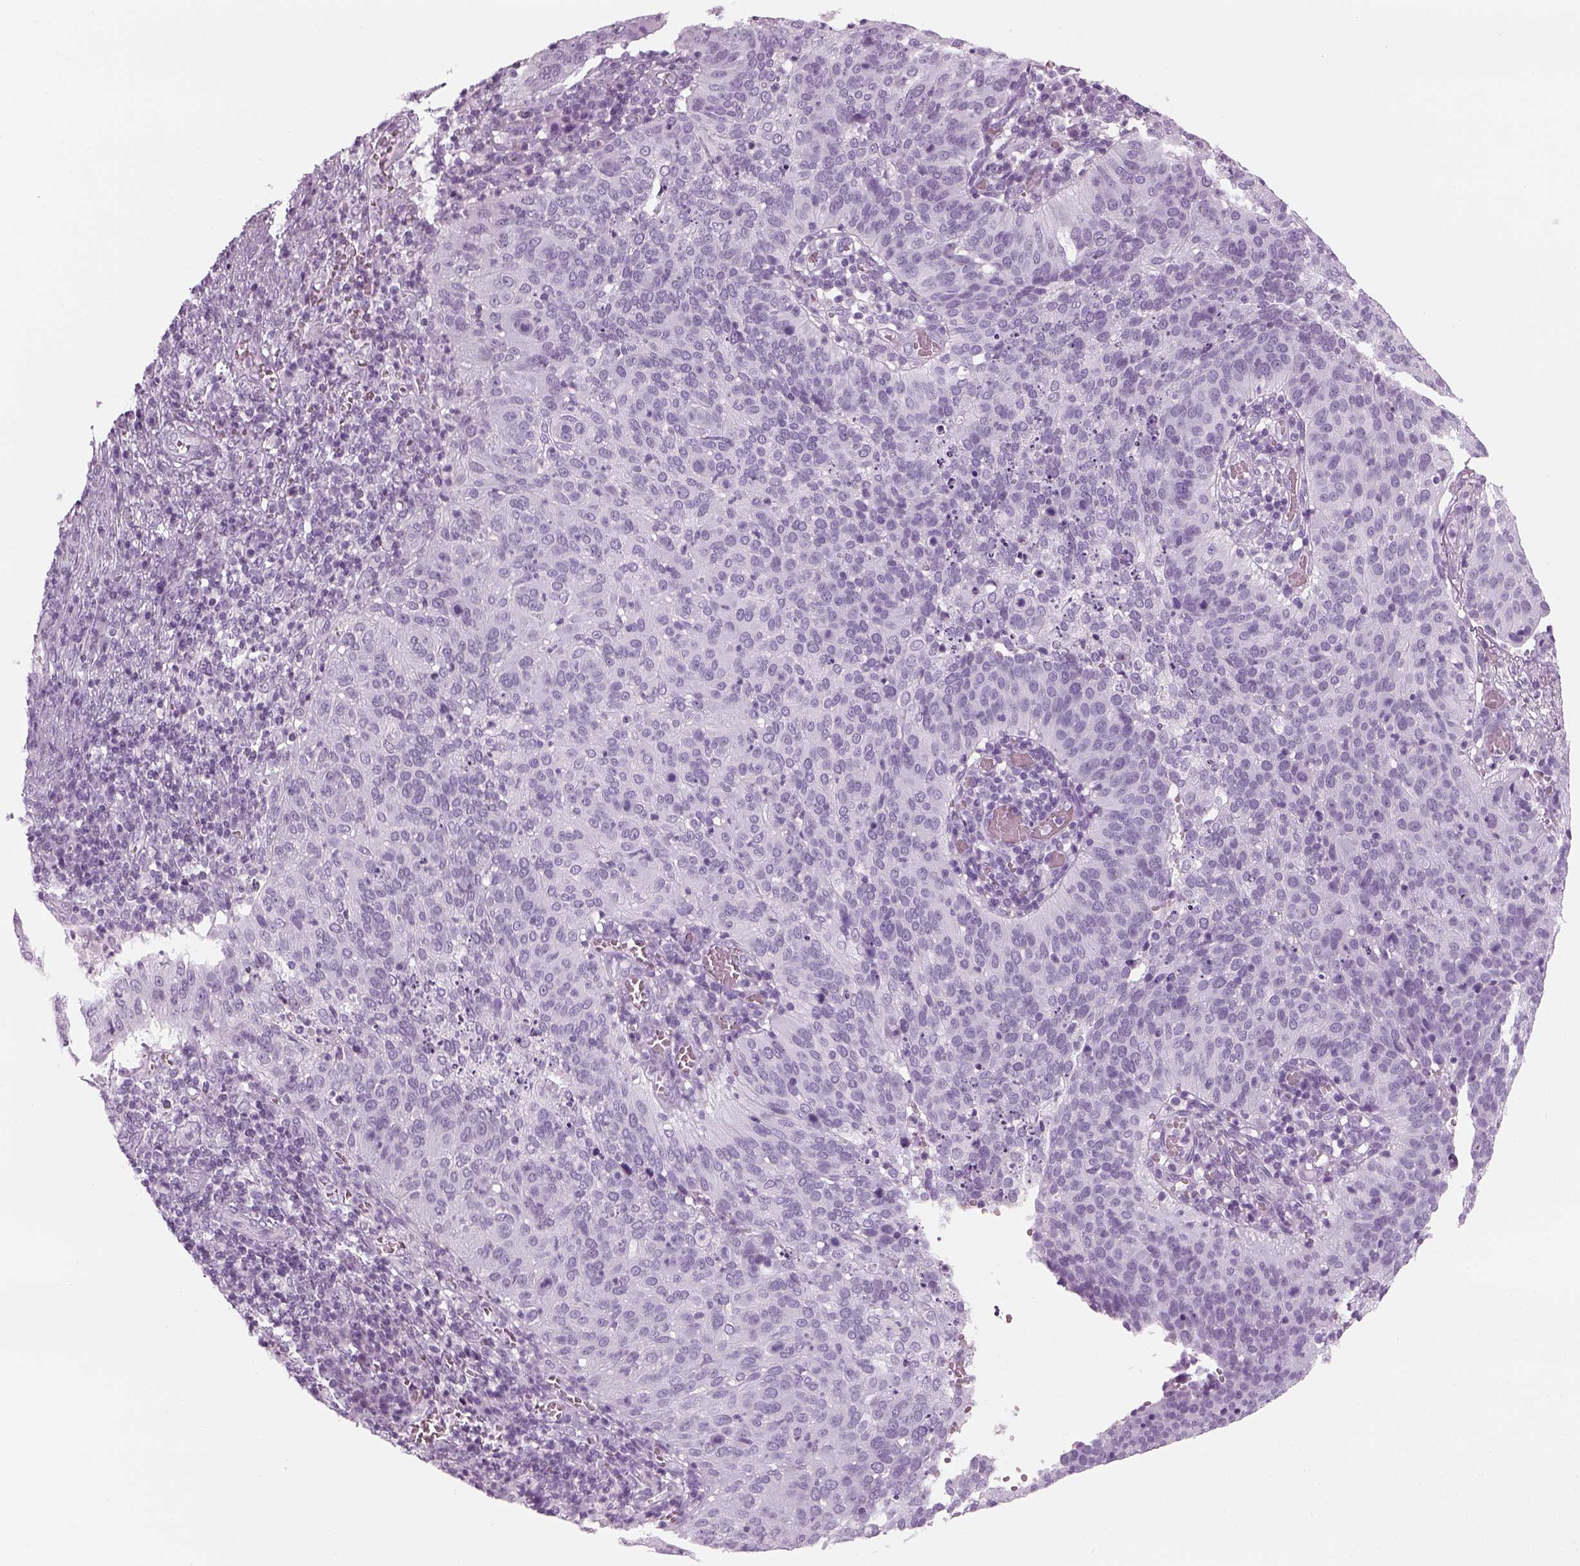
{"staining": {"intensity": "negative", "quantity": "none", "location": "none"}, "tissue": "cervical cancer", "cell_type": "Tumor cells", "image_type": "cancer", "snomed": [{"axis": "morphology", "description": "Squamous cell carcinoma, NOS"}, {"axis": "topography", "description": "Cervix"}], "caption": "IHC micrograph of neoplastic tissue: human squamous cell carcinoma (cervical) stained with DAB (3,3'-diaminobenzidine) shows no significant protein staining in tumor cells.", "gene": "PABPC1L2B", "patient": {"sex": "female", "age": 39}}